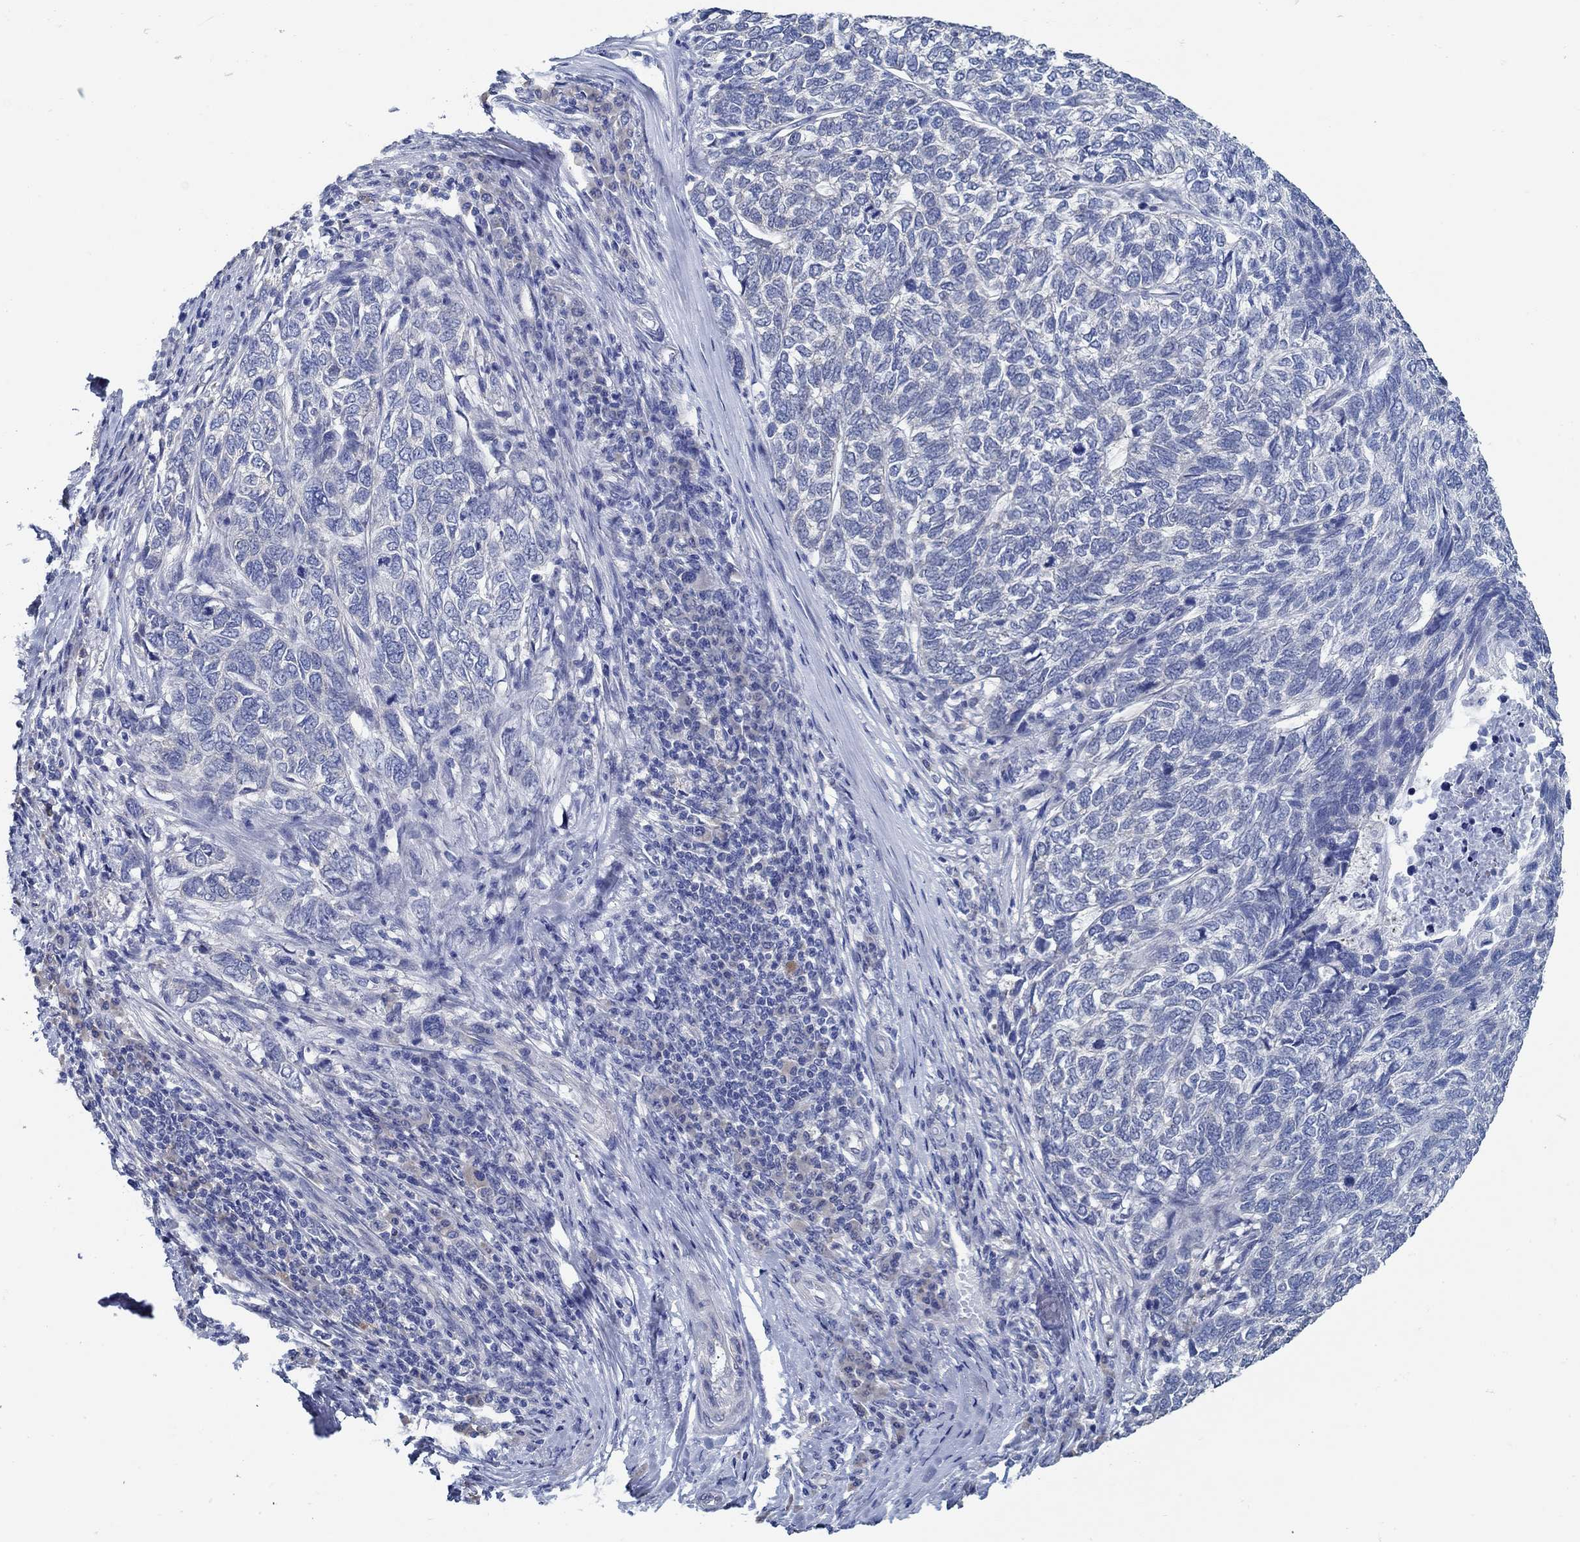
{"staining": {"intensity": "negative", "quantity": "none", "location": "none"}, "tissue": "skin cancer", "cell_type": "Tumor cells", "image_type": "cancer", "snomed": [{"axis": "morphology", "description": "Basal cell carcinoma"}, {"axis": "topography", "description": "Skin"}], "caption": "IHC photomicrograph of skin basal cell carcinoma stained for a protein (brown), which demonstrates no expression in tumor cells. (DAB IHC with hematoxylin counter stain).", "gene": "C15orf39", "patient": {"sex": "female", "age": 65}}